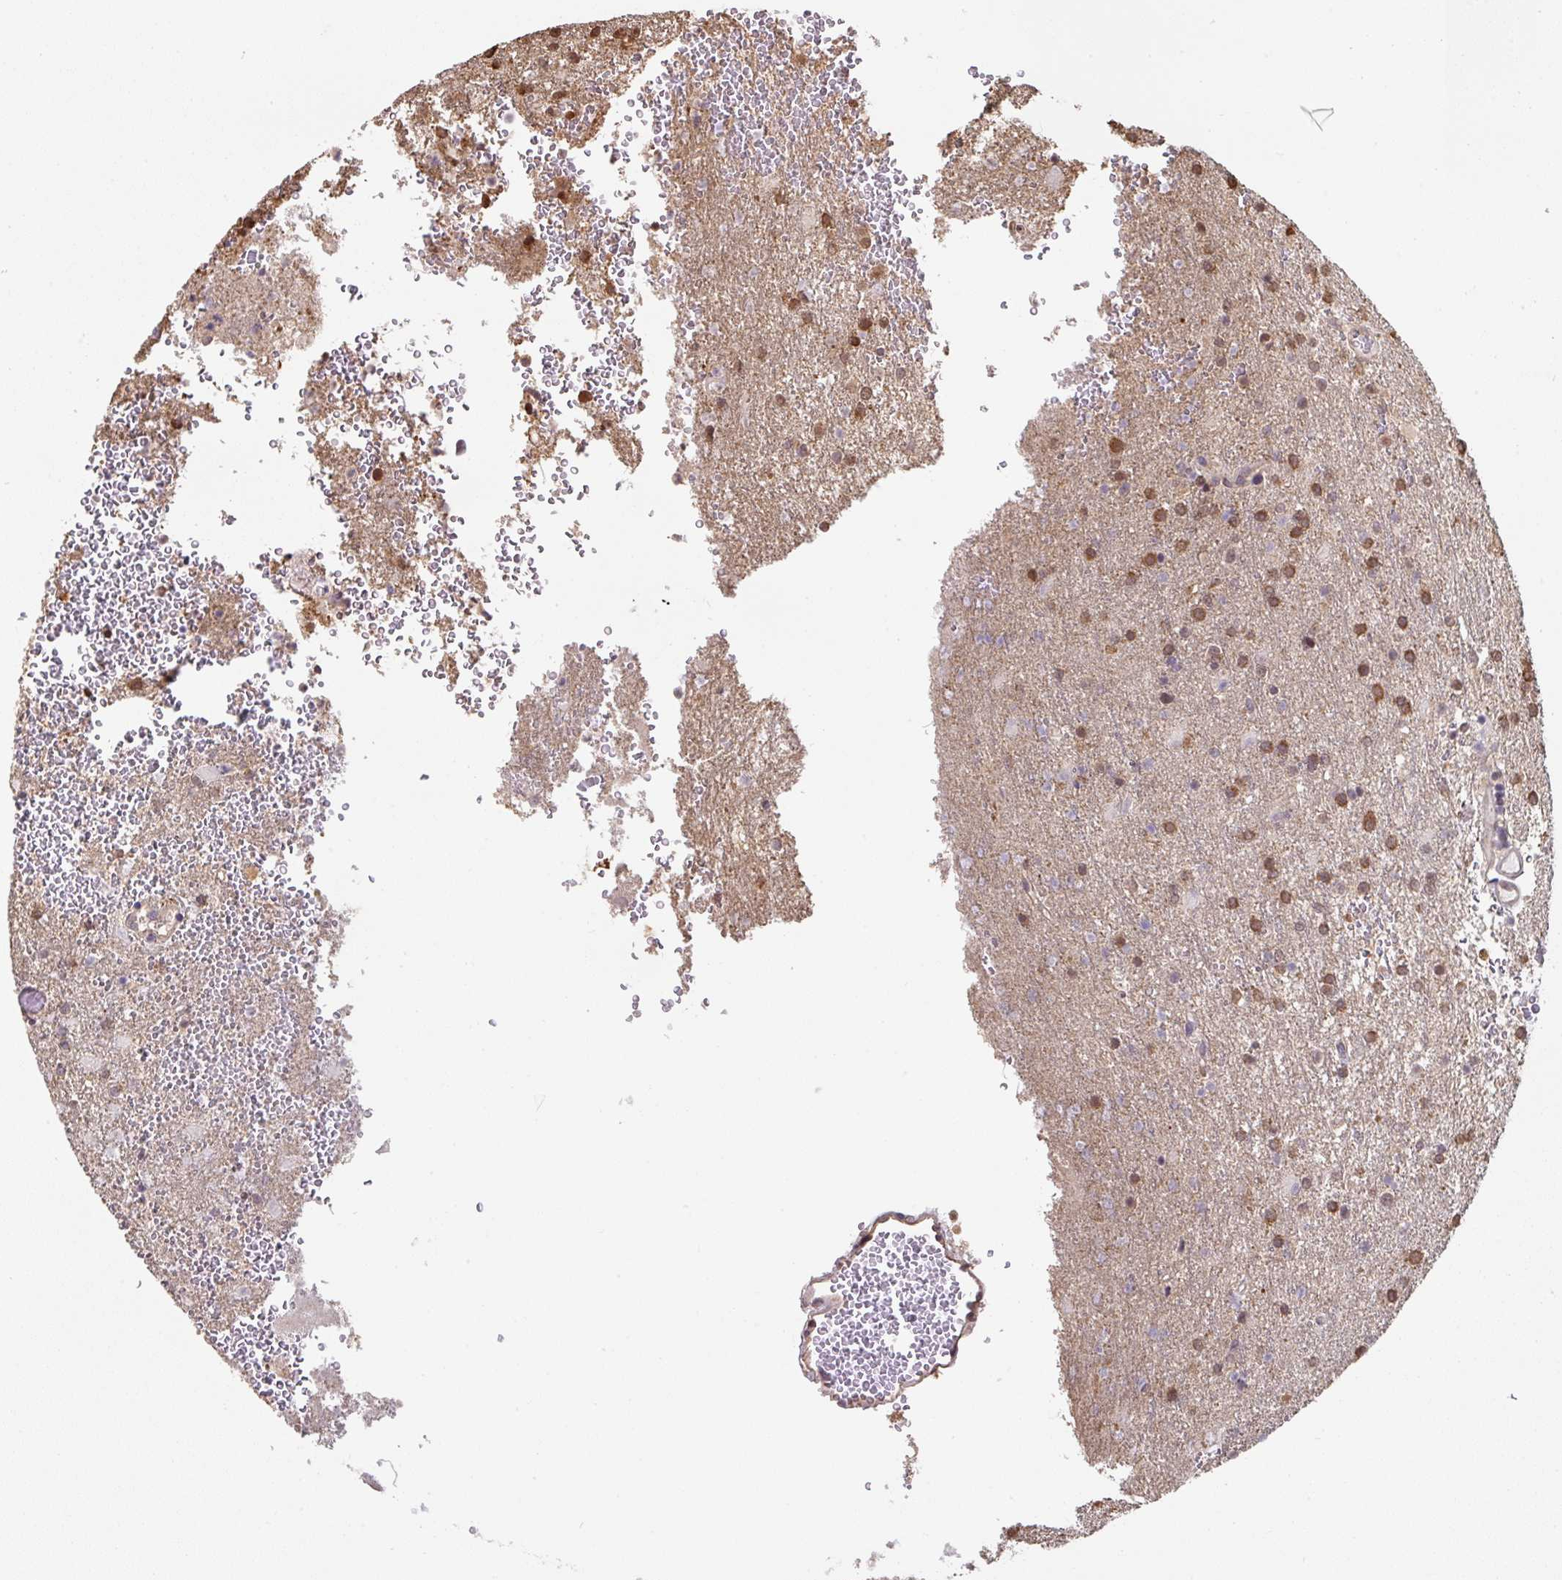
{"staining": {"intensity": "moderate", "quantity": ">75%", "location": "cytoplasmic/membranous,nuclear"}, "tissue": "glioma", "cell_type": "Tumor cells", "image_type": "cancer", "snomed": [{"axis": "morphology", "description": "Glioma, malignant, High grade"}, {"axis": "topography", "description": "Brain"}], "caption": "Immunohistochemistry (IHC) histopathology image of neoplastic tissue: human glioma stained using immunohistochemistry (IHC) displays medium levels of moderate protein expression localized specifically in the cytoplasmic/membranous and nuclear of tumor cells, appearing as a cytoplasmic/membranous and nuclear brown color.", "gene": "ST13", "patient": {"sex": "female", "age": 74}}